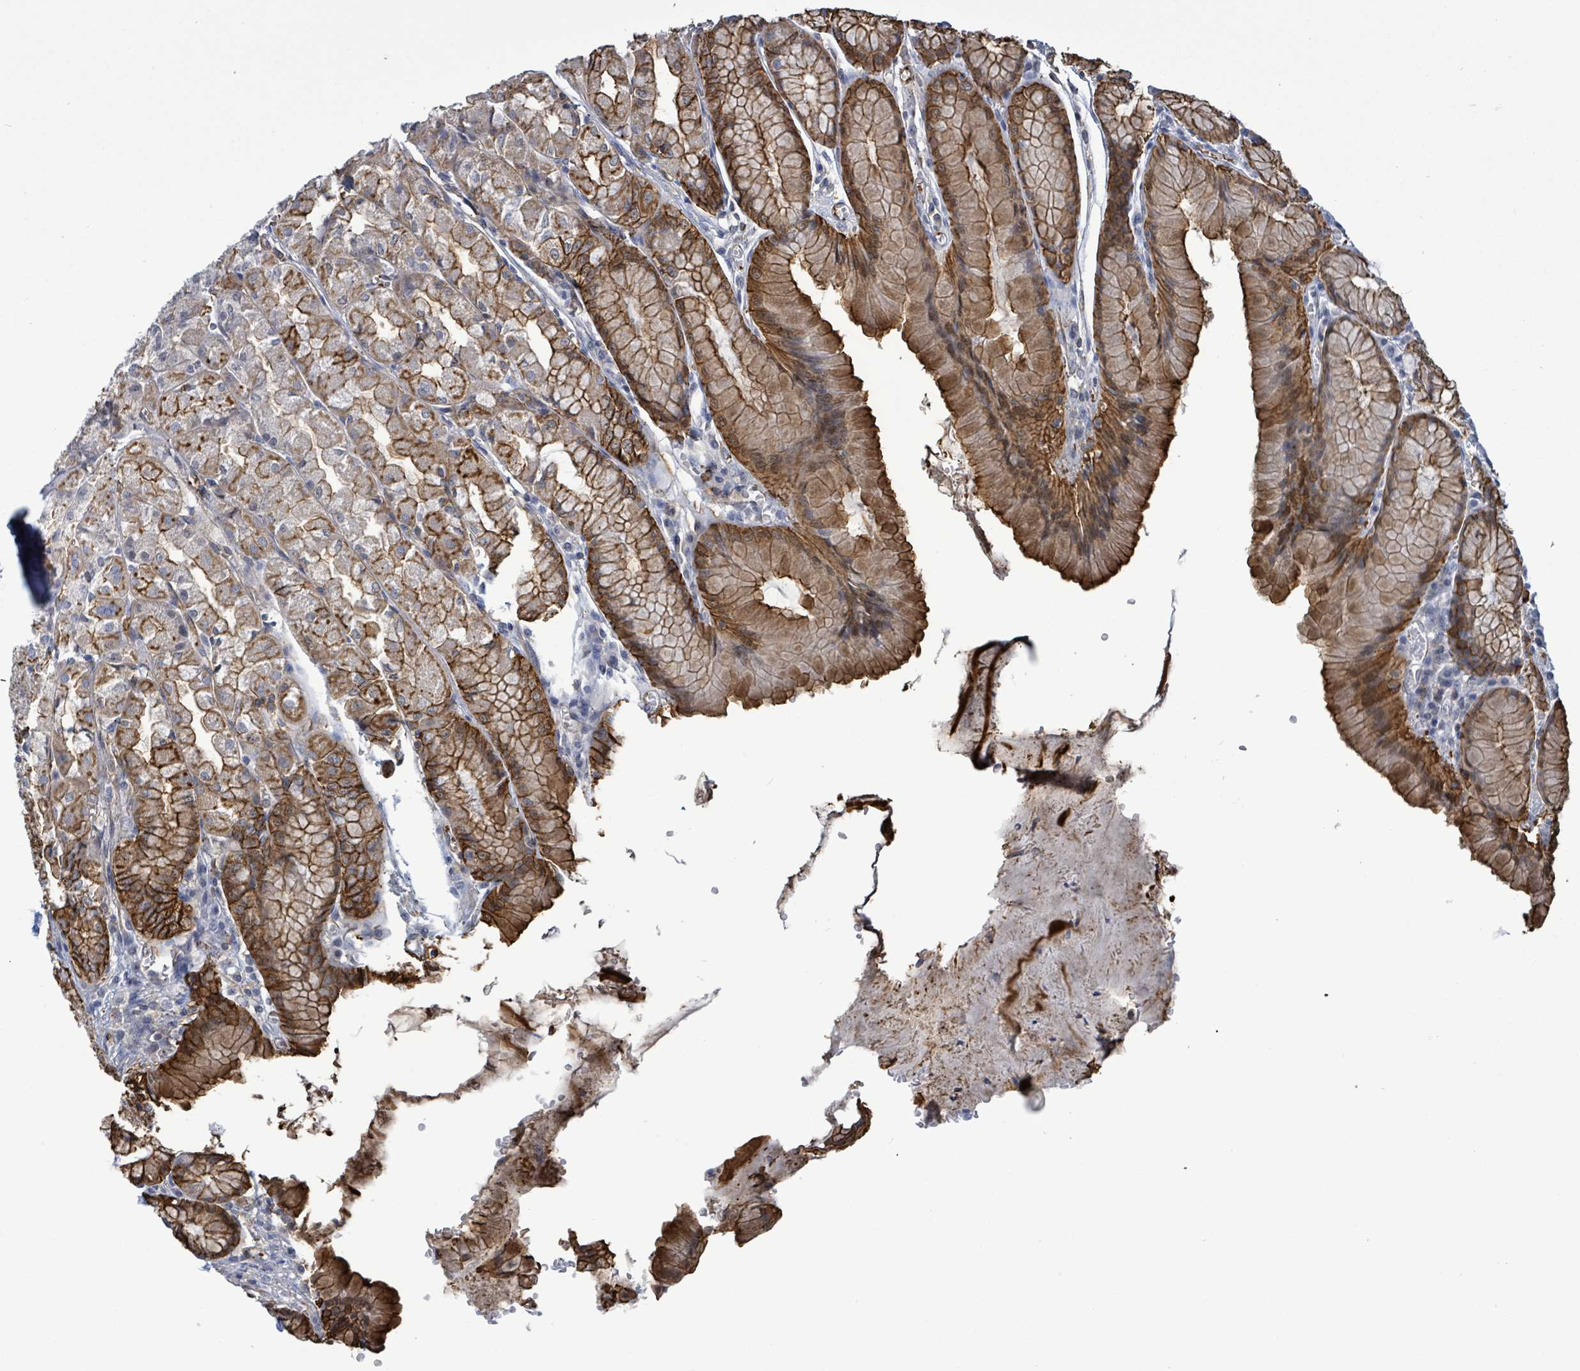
{"staining": {"intensity": "strong", "quantity": "25%-75%", "location": "cytoplasmic/membranous"}, "tissue": "stomach", "cell_type": "Glandular cells", "image_type": "normal", "snomed": [{"axis": "morphology", "description": "Normal tissue, NOS"}, {"axis": "topography", "description": "Stomach"}], "caption": "Immunohistochemical staining of benign human stomach displays high levels of strong cytoplasmic/membranous positivity in about 25%-75% of glandular cells.", "gene": "PRKRIP1", "patient": {"sex": "male", "age": 55}}